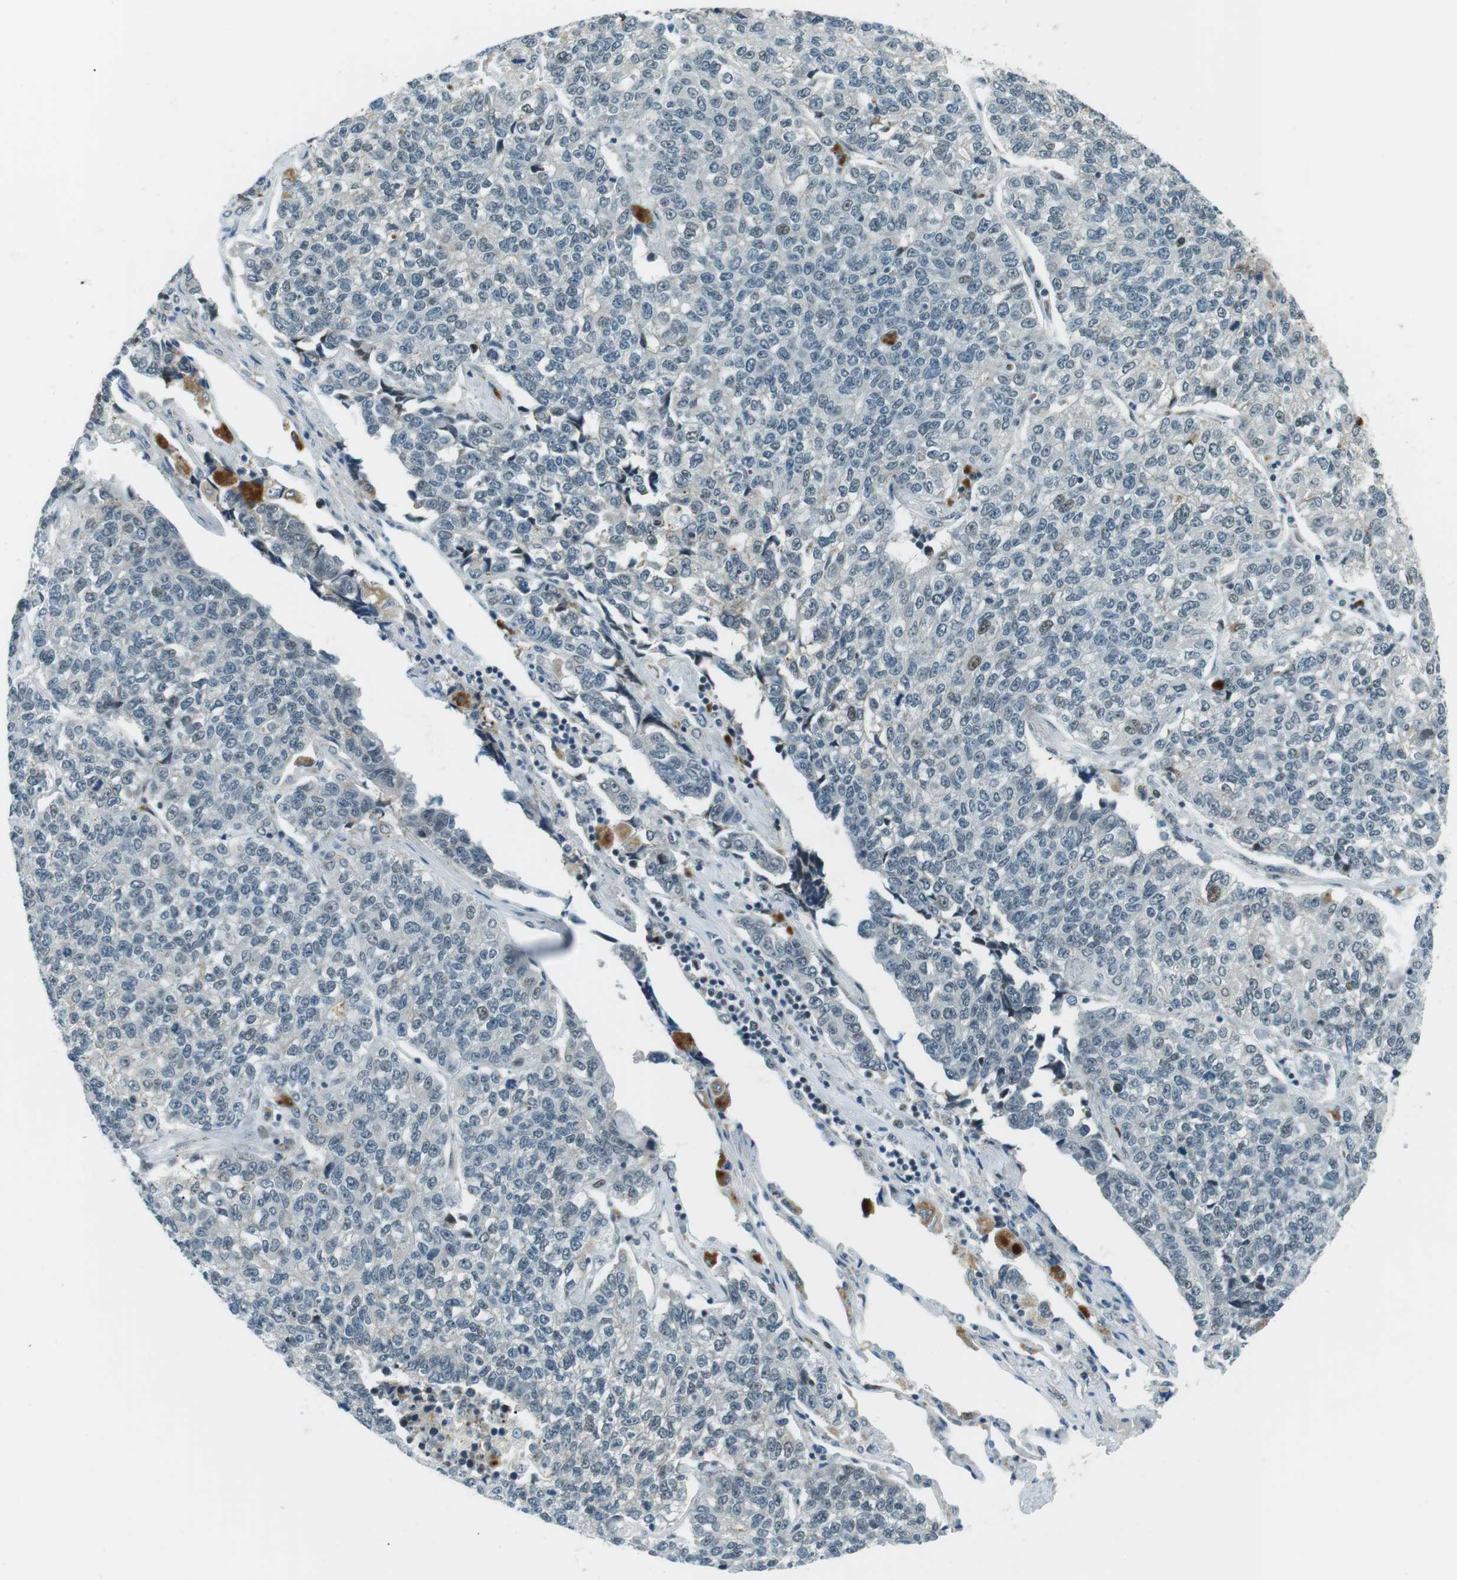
{"staining": {"intensity": "weak", "quantity": "<25%", "location": "nuclear"}, "tissue": "lung cancer", "cell_type": "Tumor cells", "image_type": "cancer", "snomed": [{"axis": "morphology", "description": "Adenocarcinoma, NOS"}, {"axis": "topography", "description": "Lung"}], "caption": "High power microscopy image of an IHC histopathology image of lung cancer, revealing no significant expression in tumor cells.", "gene": "PJA1", "patient": {"sex": "male", "age": 49}}